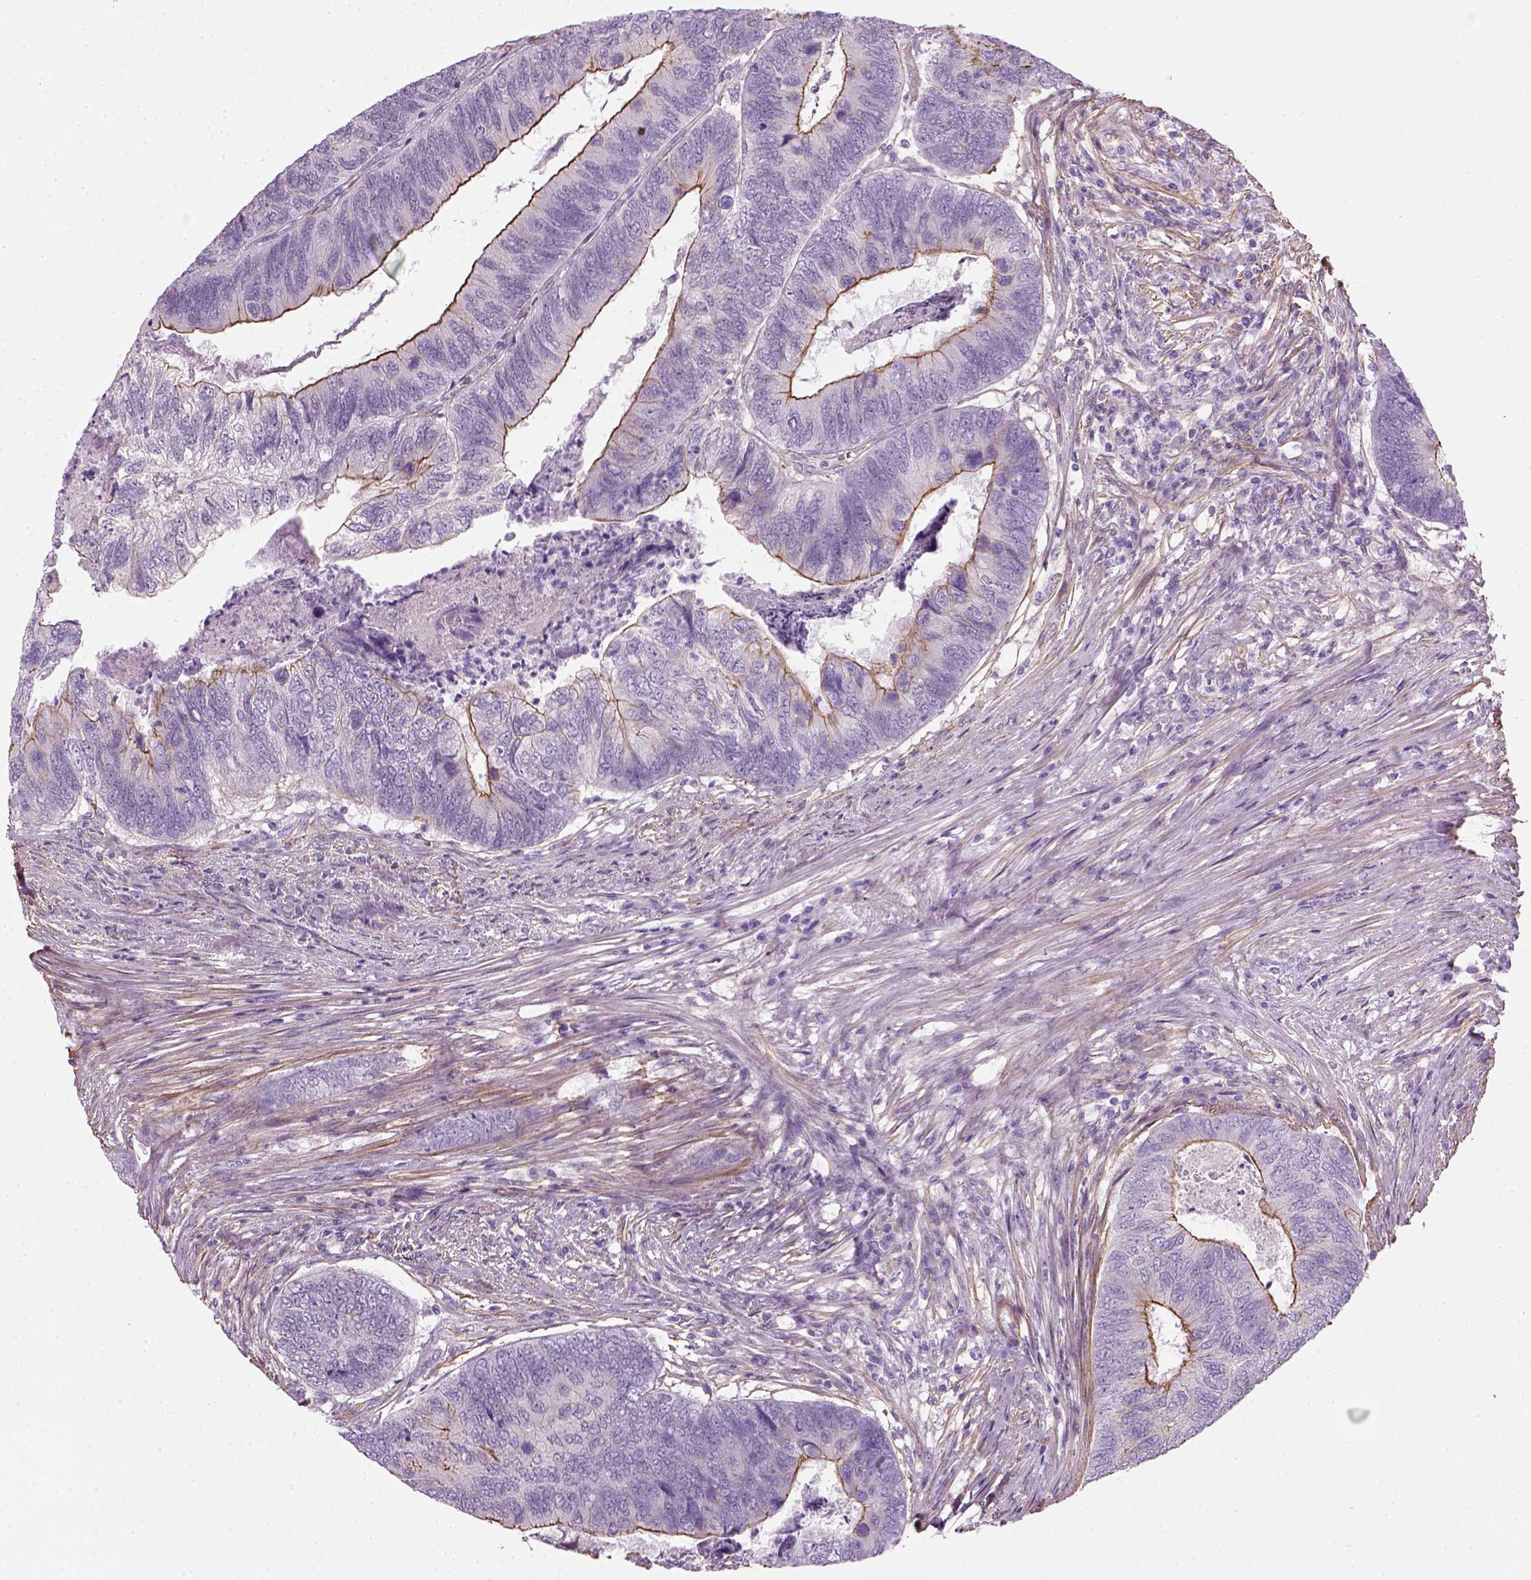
{"staining": {"intensity": "moderate", "quantity": "25%-75%", "location": "cytoplasmic/membranous"}, "tissue": "colorectal cancer", "cell_type": "Tumor cells", "image_type": "cancer", "snomed": [{"axis": "morphology", "description": "Adenocarcinoma, NOS"}, {"axis": "topography", "description": "Colon"}], "caption": "This image reveals adenocarcinoma (colorectal) stained with immunohistochemistry to label a protein in brown. The cytoplasmic/membranous of tumor cells show moderate positivity for the protein. Nuclei are counter-stained blue.", "gene": "FAM161A", "patient": {"sex": "female", "age": 67}}